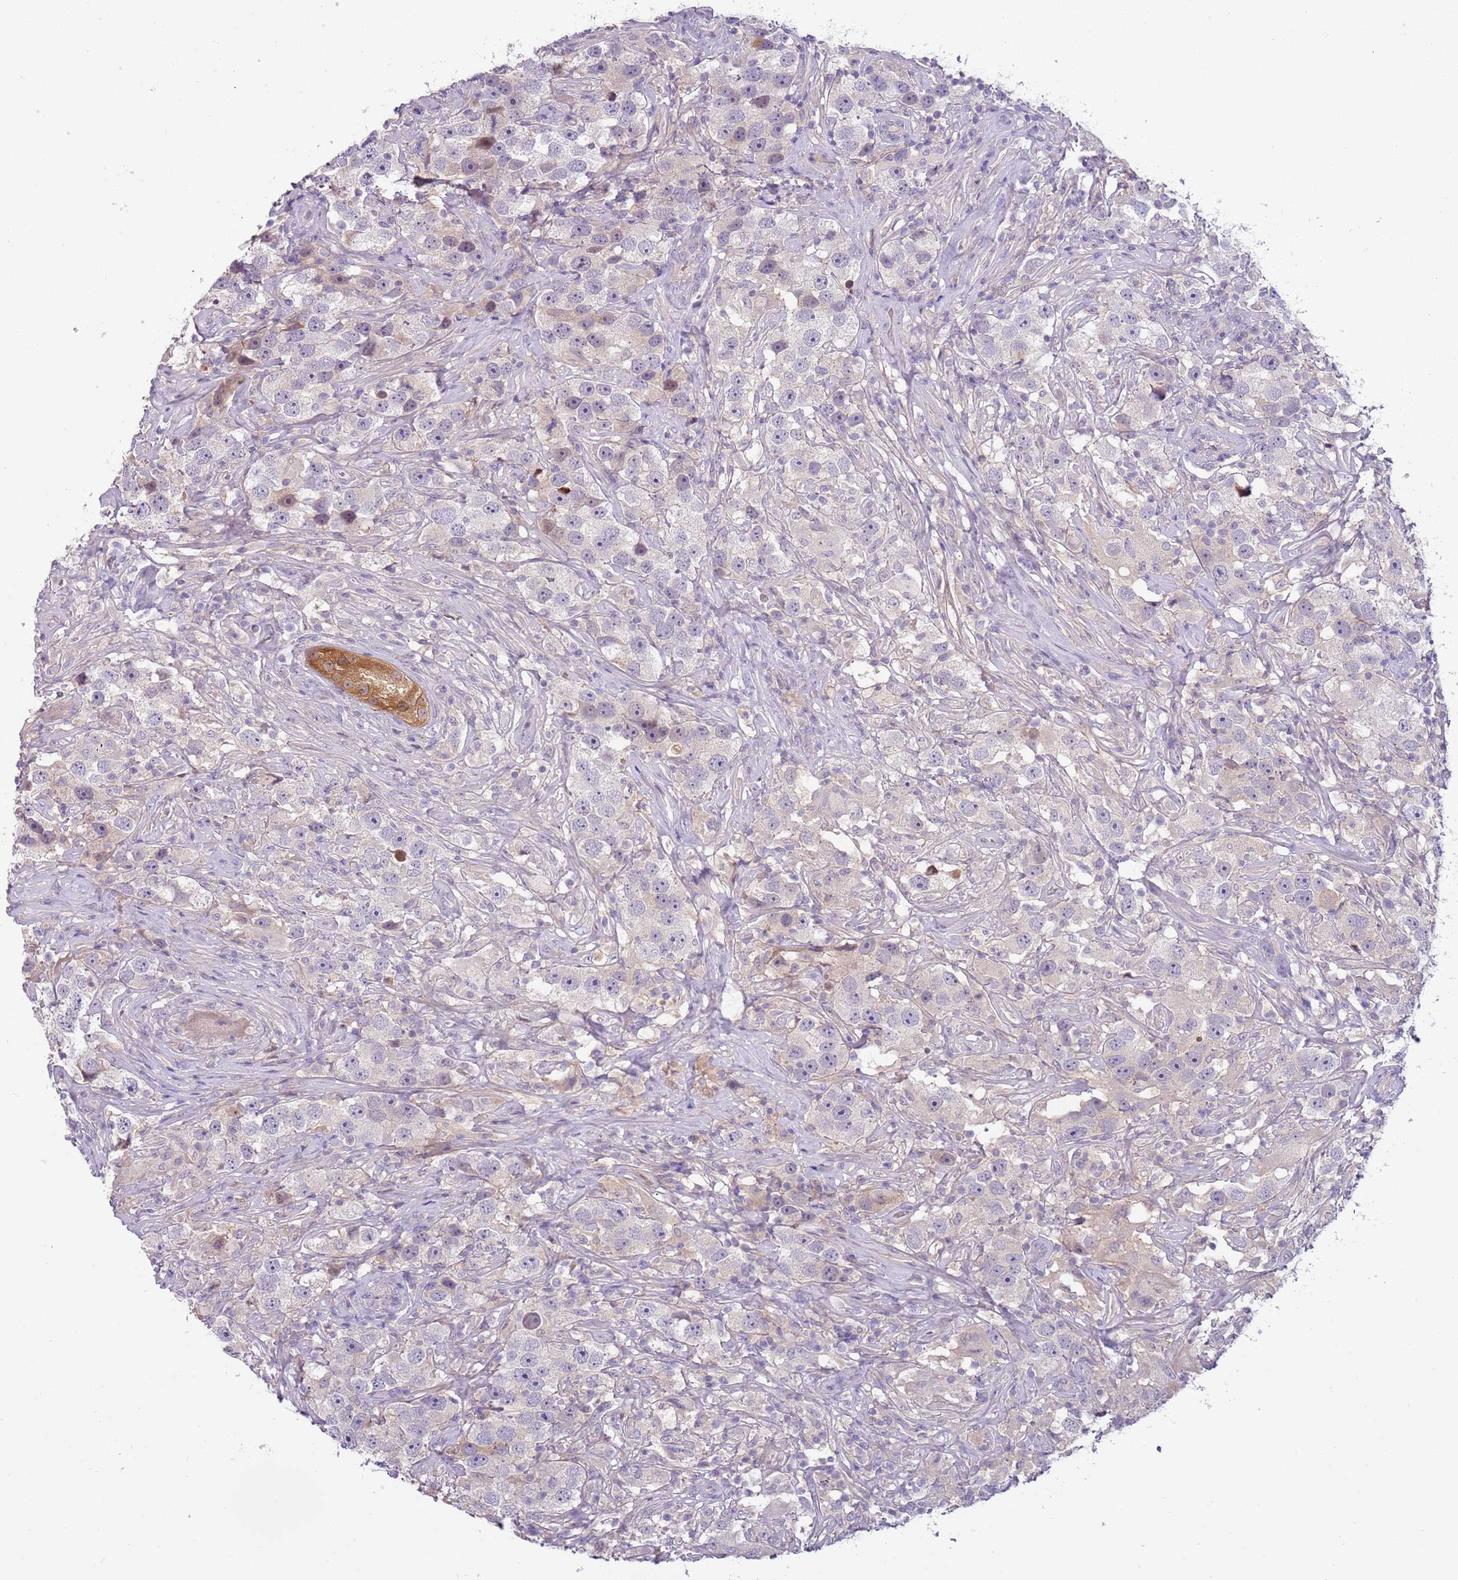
{"staining": {"intensity": "negative", "quantity": "none", "location": "none"}, "tissue": "testis cancer", "cell_type": "Tumor cells", "image_type": "cancer", "snomed": [{"axis": "morphology", "description": "Seminoma, NOS"}, {"axis": "topography", "description": "Testis"}], "caption": "Immunohistochemistry micrograph of seminoma (testis) stained for a protein (brown), which exhibits no expression in tumor cells. The staining was performed using DAB (3,3'-diaminobenzidine) to visualize the protein expression in brown, while the nuclei were stained in blue with hematoxylin (Magnification: 20x).", "gene": "ARHGAP5", "patient": {"sex": "male", "age": 49}}